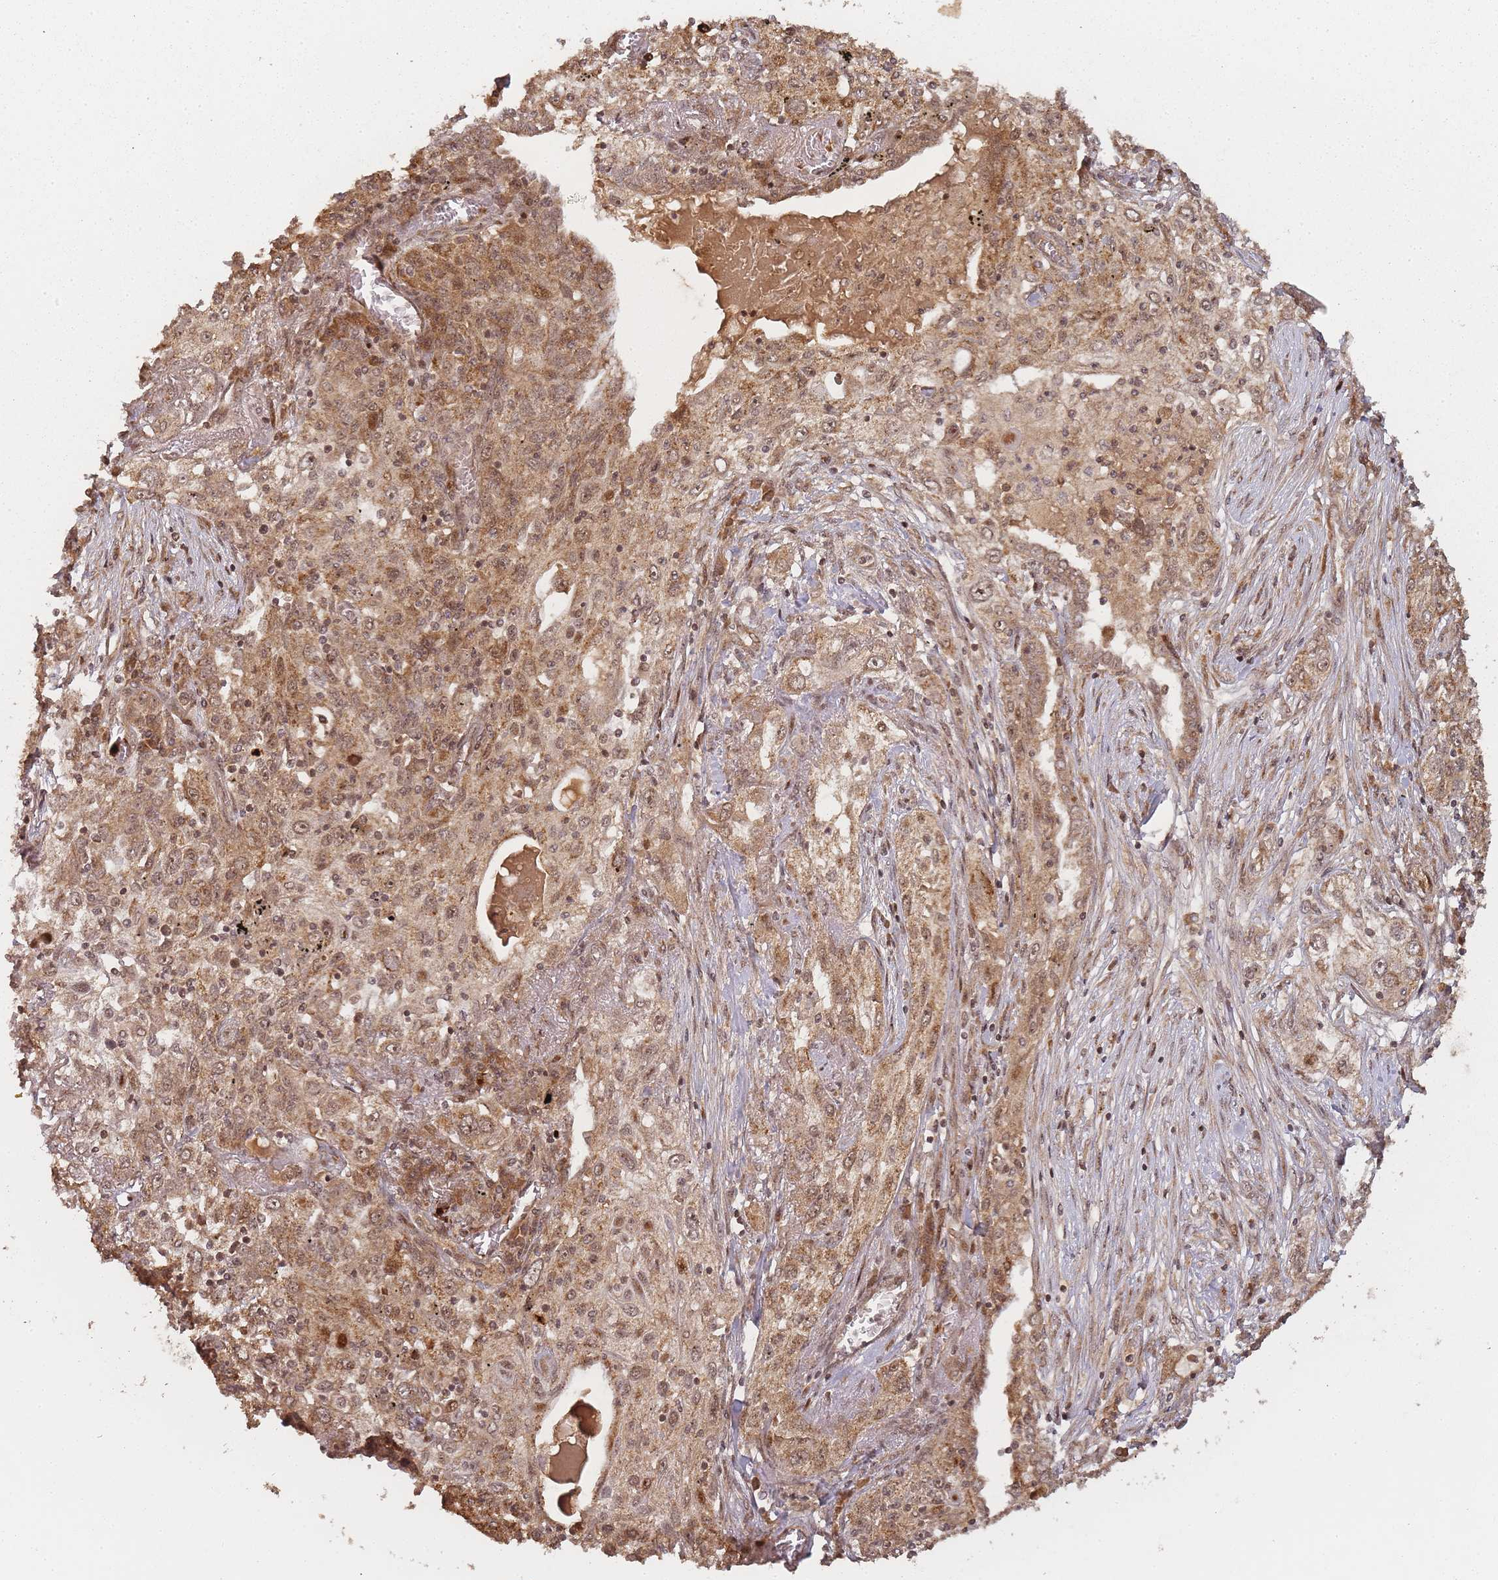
{"staining": {"intensity": "moderate", "quantity": ">75%", "location": "cytoplasmic/membranous,nuclear"}, "tissue": "lung cancer", "cell_type": "Tumor cells", "image_type": "cancer", "snomed": [{"axis": "morphology", "description": "Squamous cell carcinoma, NOS"}, {"axis": "topography", "description": "Lung"}], "caption": "A medium amount of moderate cytoplasmic/membranous and nuclear positivity is appreciated in approximately >75% of tumor cells in lung cancer tissue. (DAB IHC, brown staining for protein, blue staining for nuclei).", "gene": "ZNF497", "patient": {"sex": "female", "age": 69}}